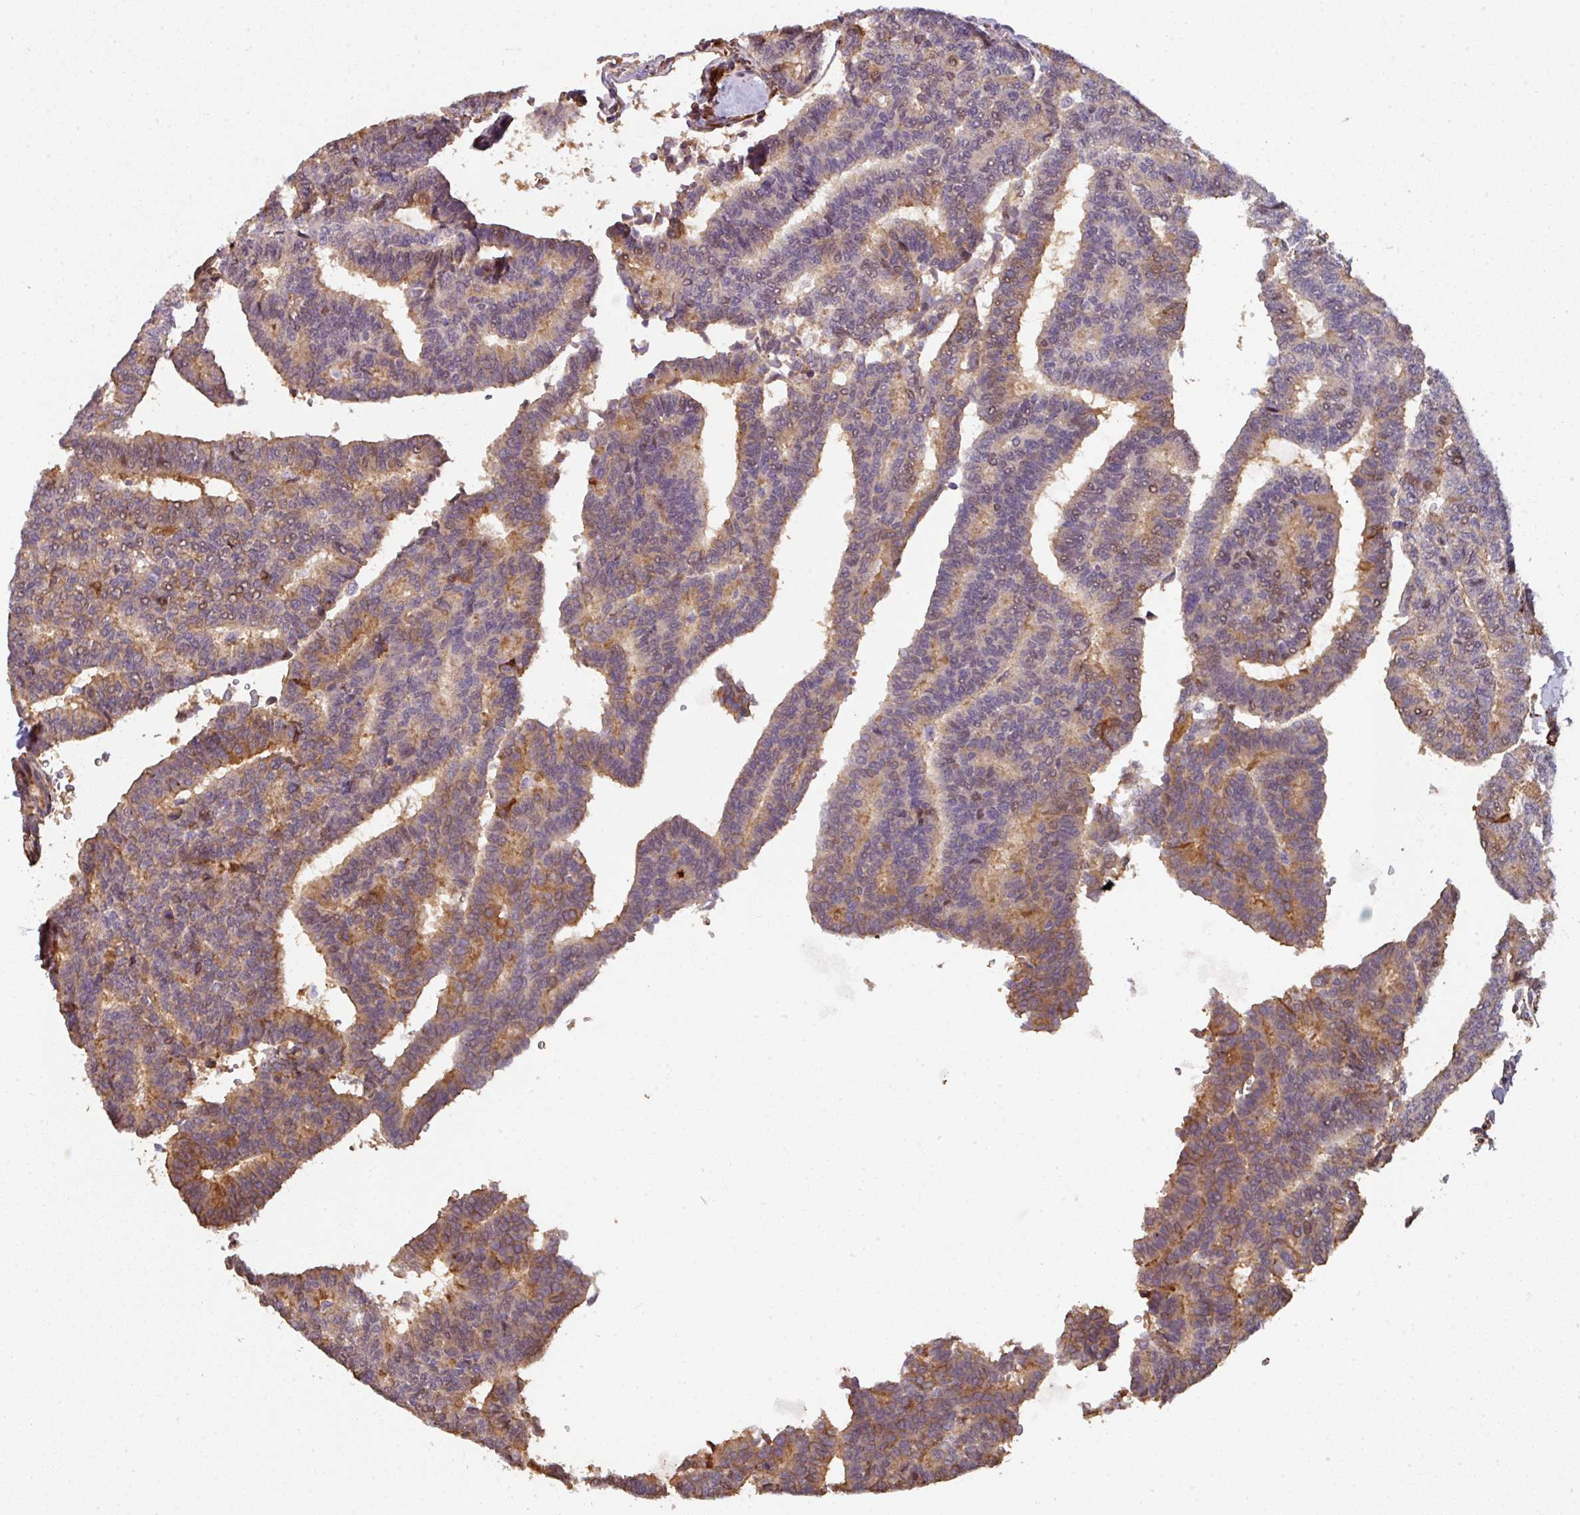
{"staining": {"intensity": "moderate", "quantity": "25%-75%", "location": "cytoplasmic/membranous"}, "tissue": "thyroid cancer", "cell_type": "Tumor cells", "image_type": "cancer", "snomed": [{"axis": "morphology", "description": "Papillary adenocarcinoma, NOS"}, {"axis": "topography", "description": "Thyroid gland"}], "caption": "A medium amount of moderate cytoplasmic/membranous positivity is identified in about 25%-75% of tumor cells in thyroid cancer tissue.", "gene": "BEND5", "patient": {"sex": "female", "age": 35}}